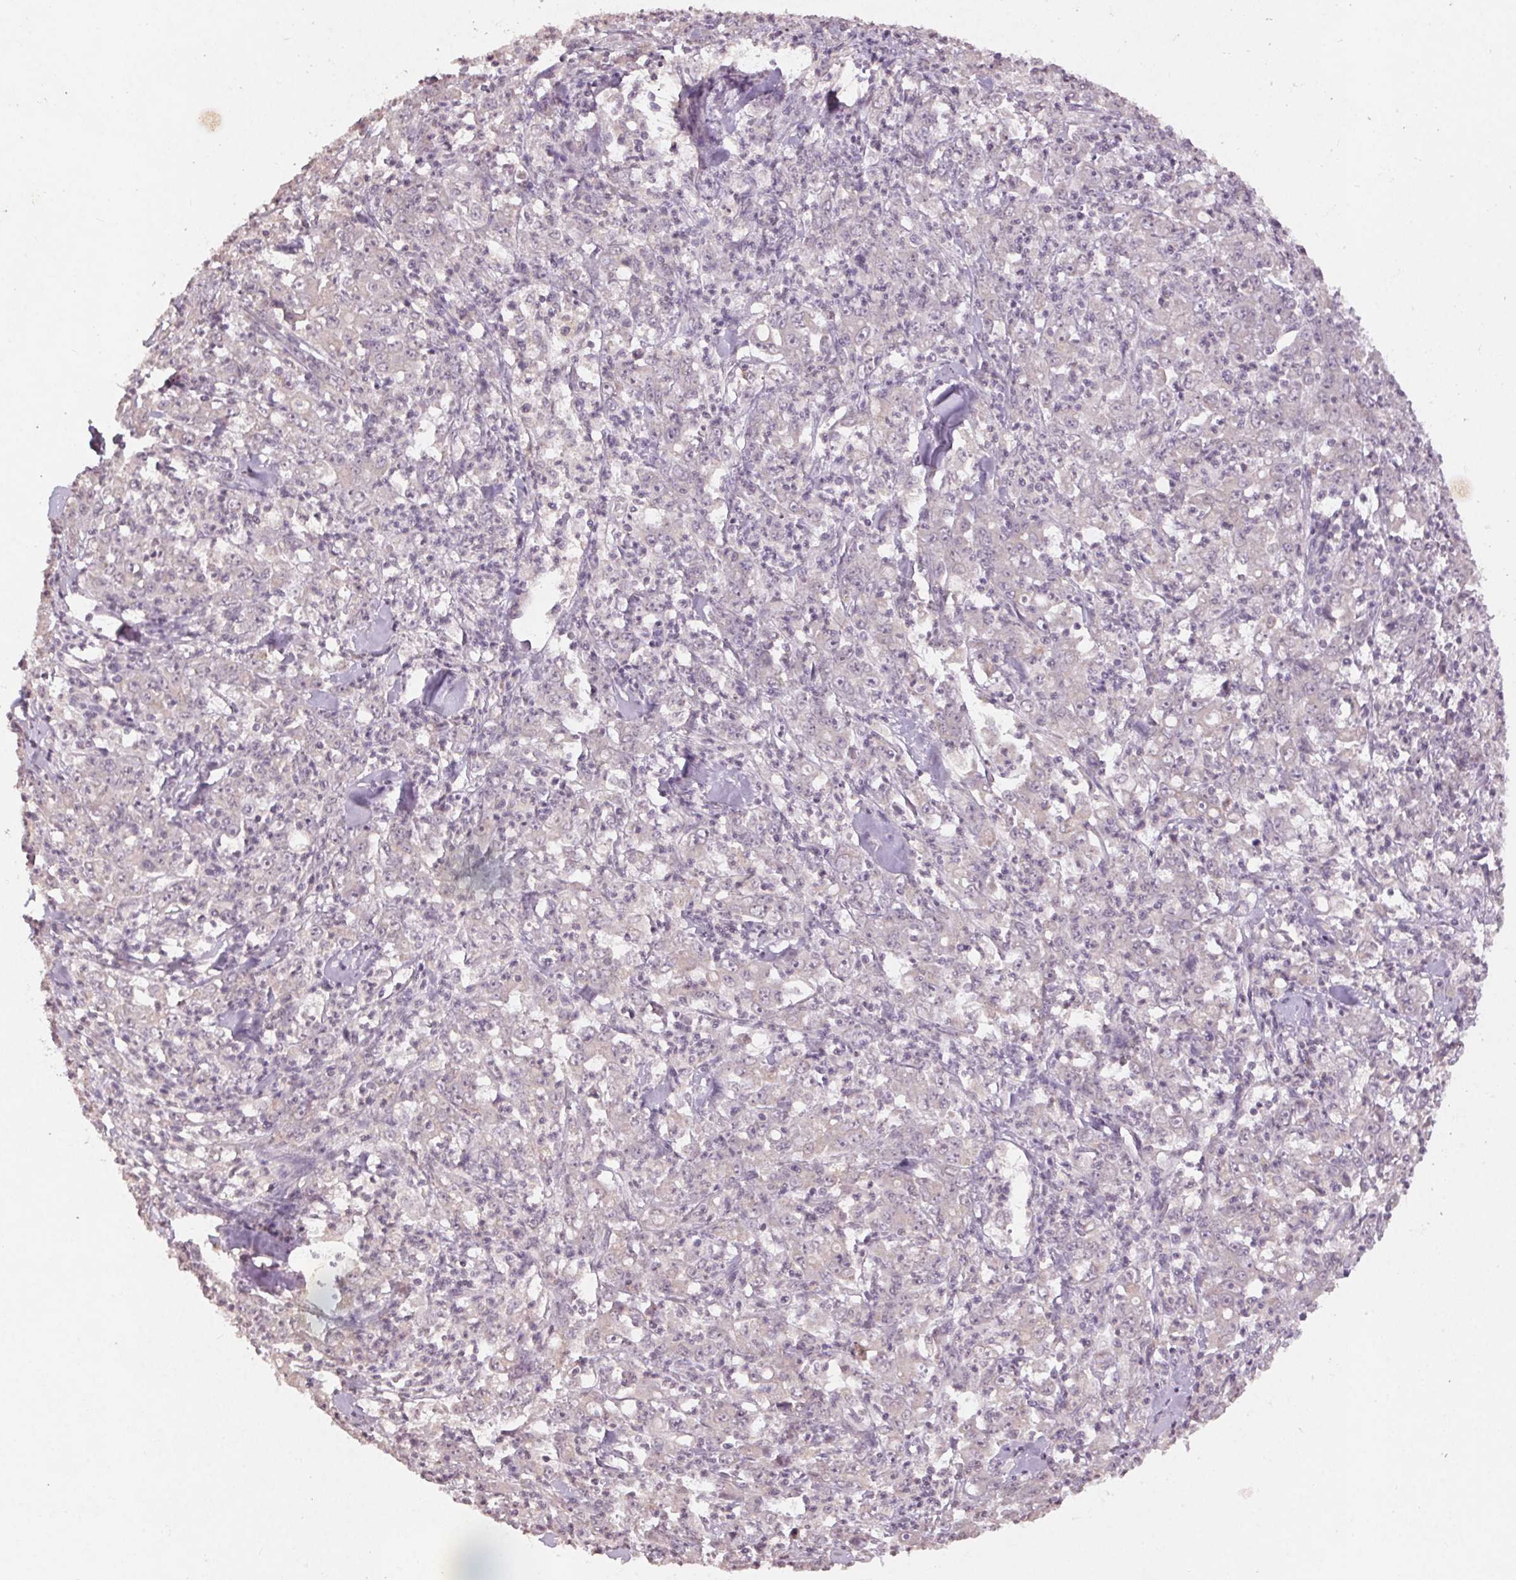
{"staining": {"intensity": "negative", "quantity": "none", "location": "none"}, "tissue": "stomach cancer", "cell_type": "Tumor cells", "image_type": "cancer", "snomed": [{"axis": "morphology", "description": "Adenocarcinoma, NOS"}, {"axis": "topography", "description": "Stomach, lower"}], "caption": "An immunohistochemistry photomicrograph of stomach cancer (adenocarcinoma) is shown. There is no staining in tumor cells of stomach cancer (adenocarcinoma).", "gene": "KLRC3", "patient": {"sex": "female", "age": 71}}